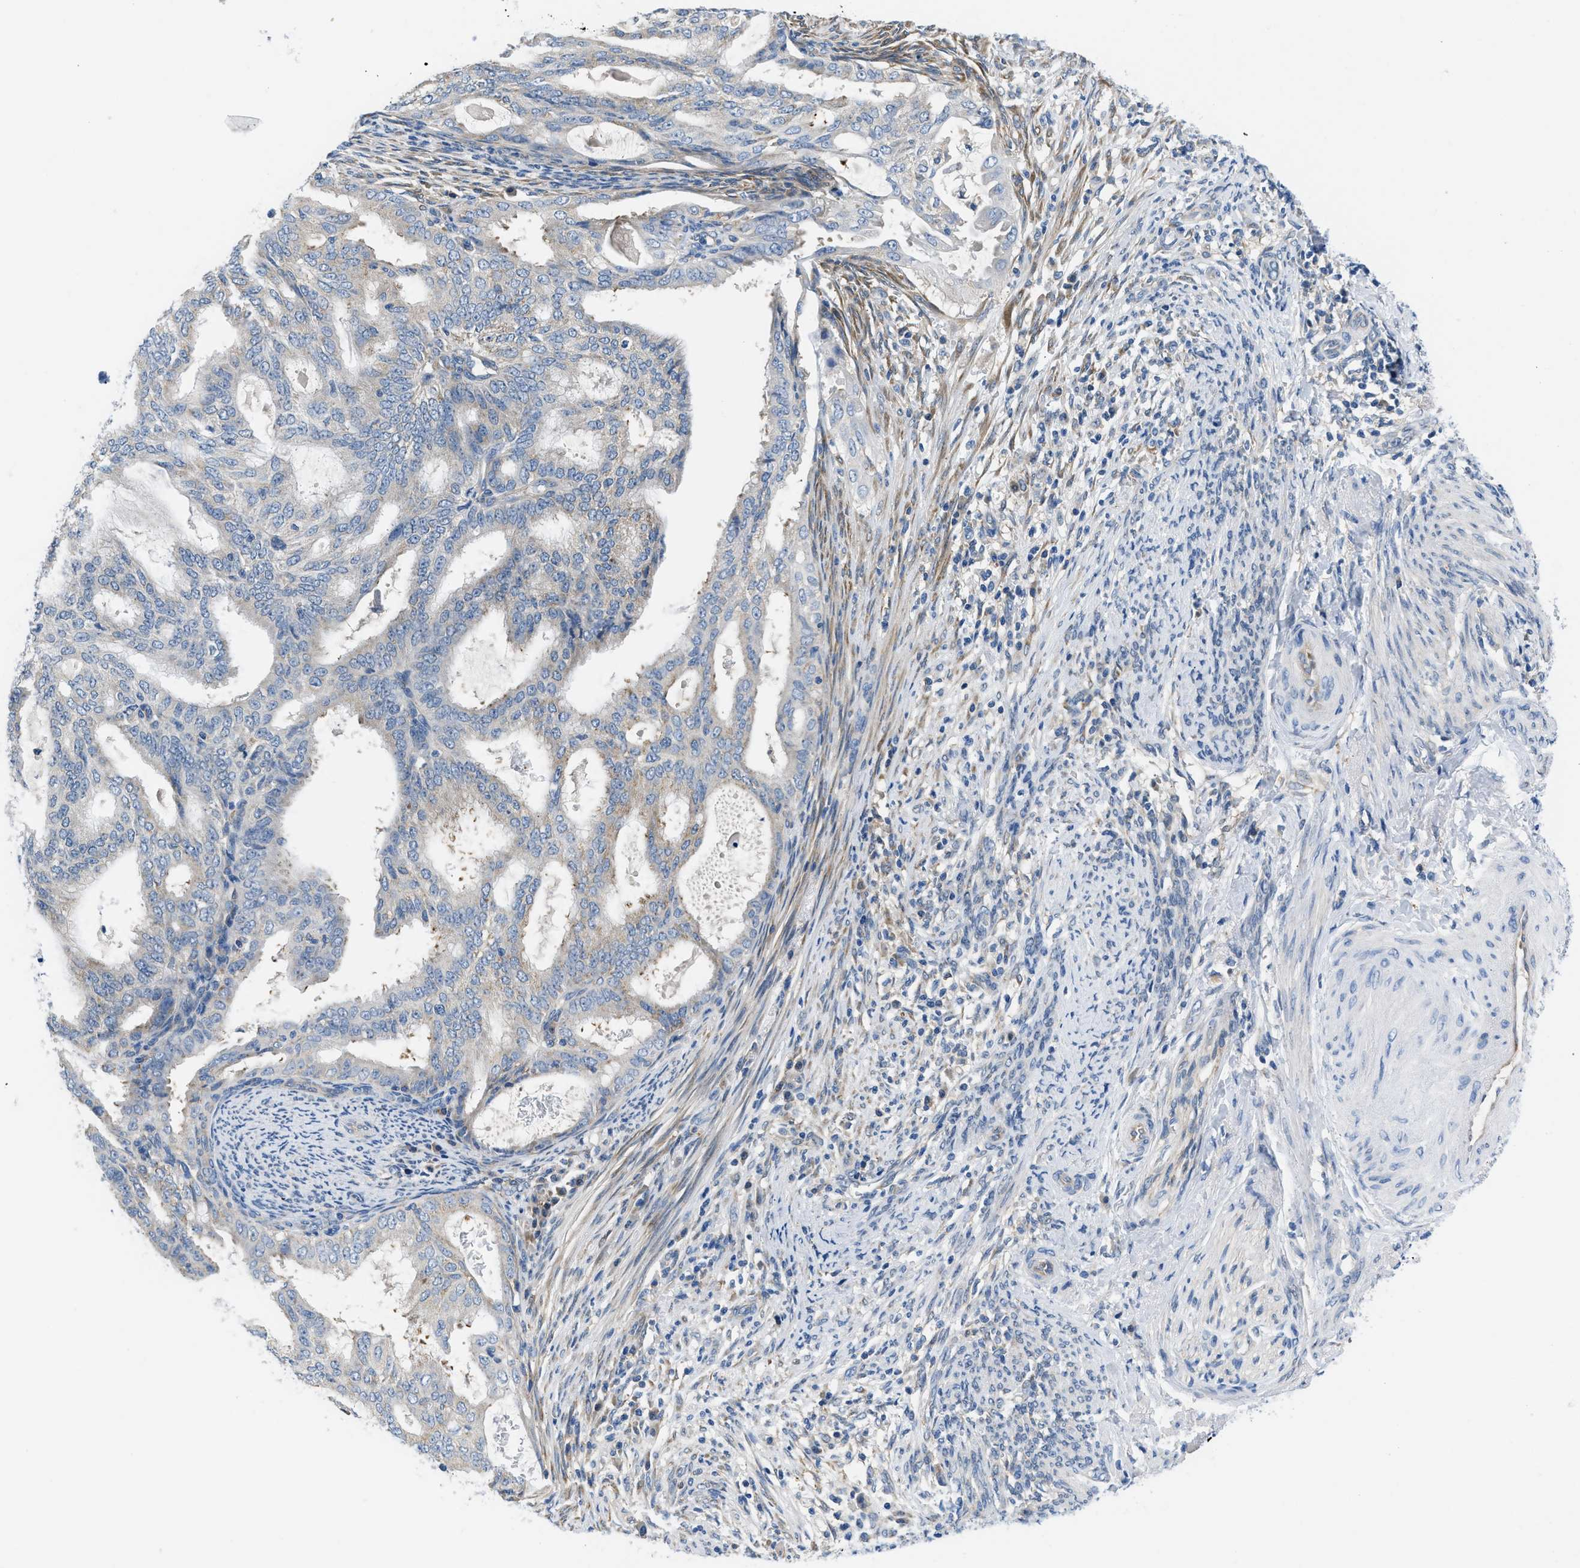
{"staining": {"intensity": "weak", "quantity": "25%-75%", "location": "cytoplasmic/membranous"}, "tissue": "endometrial cancer", "cell_type": "Tumor cells", "image_type": "cancer", "snomed": [{"axis": "morphology", "description": "Adenocarcinoma, NOS"}, {"axis": "topography", "description": "Endometrium"}], "caption": "Human endometrial cancer stained with a brown dye exhibits weak cytoplasmic/membranous positive staining in about 25%-75% of tumor cells.", "gene": "BNC2", "patient": {"sex": "female", "age": 58}}